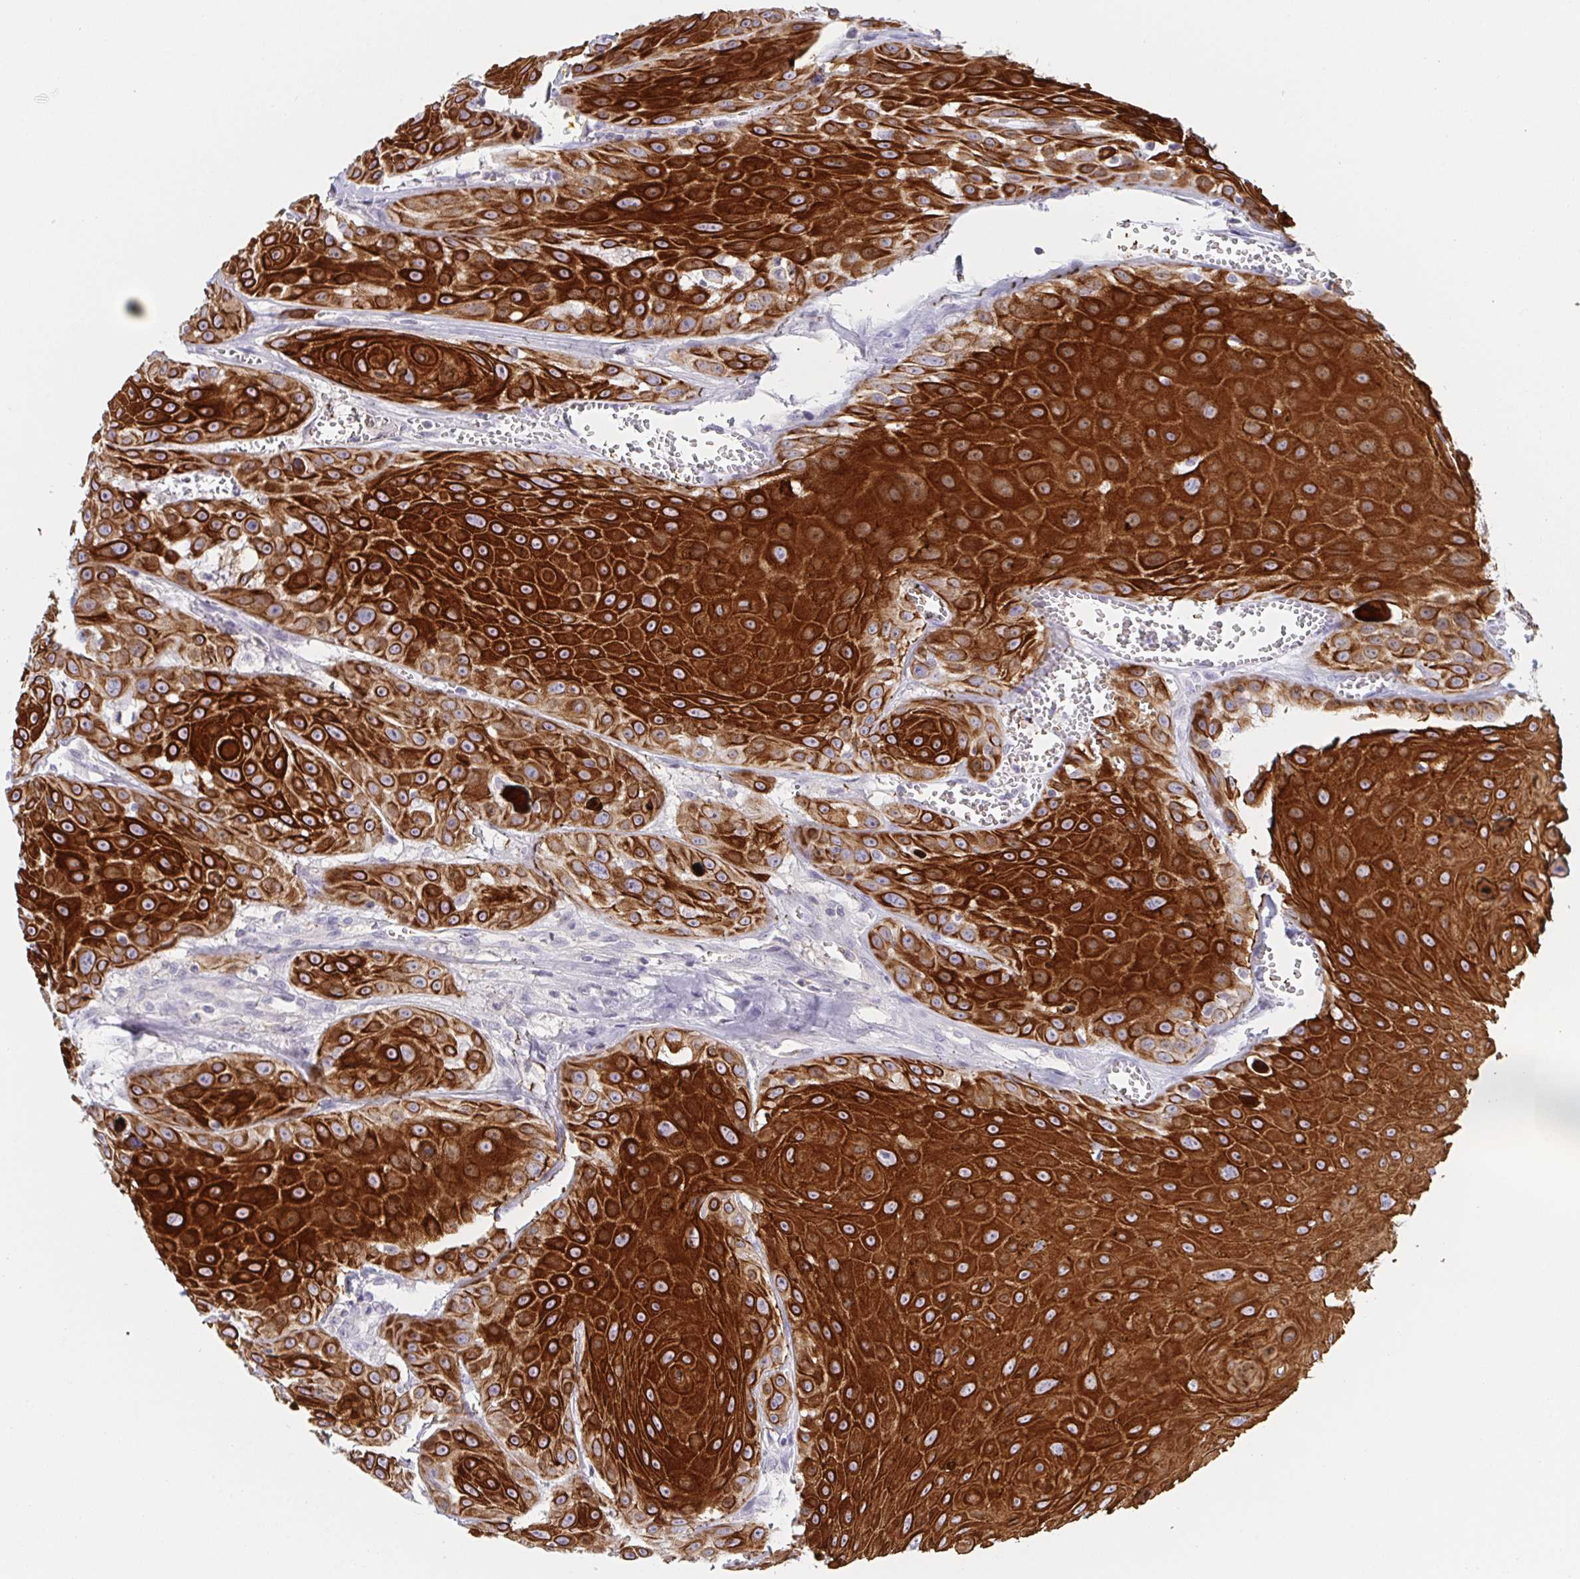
{"staining": {"intensity": "strong", "quantity": ">75%", "location": "cytoplasmic/membranous"}, "tissue": "head and neck cancer", "cell_type": "Tumor cells", "image_type": "cancer", "snomed": [{"axis": "morphology", "description": "Squamous cell carcinoma, NOS"}, {"axis": "topography", "description": "Oral tissue"}, {"axis": "topography", "description": "Head-Neck"}], "caption": "Head and neck cancer (squamous cell carcinoma) was stained to show a protein in brown. There is high levels of strong cytoplasmic/membranous expression in about >75% of tumor cells.", "gene": "RHOV", "patient": {"sex": "male", "age": 81}}